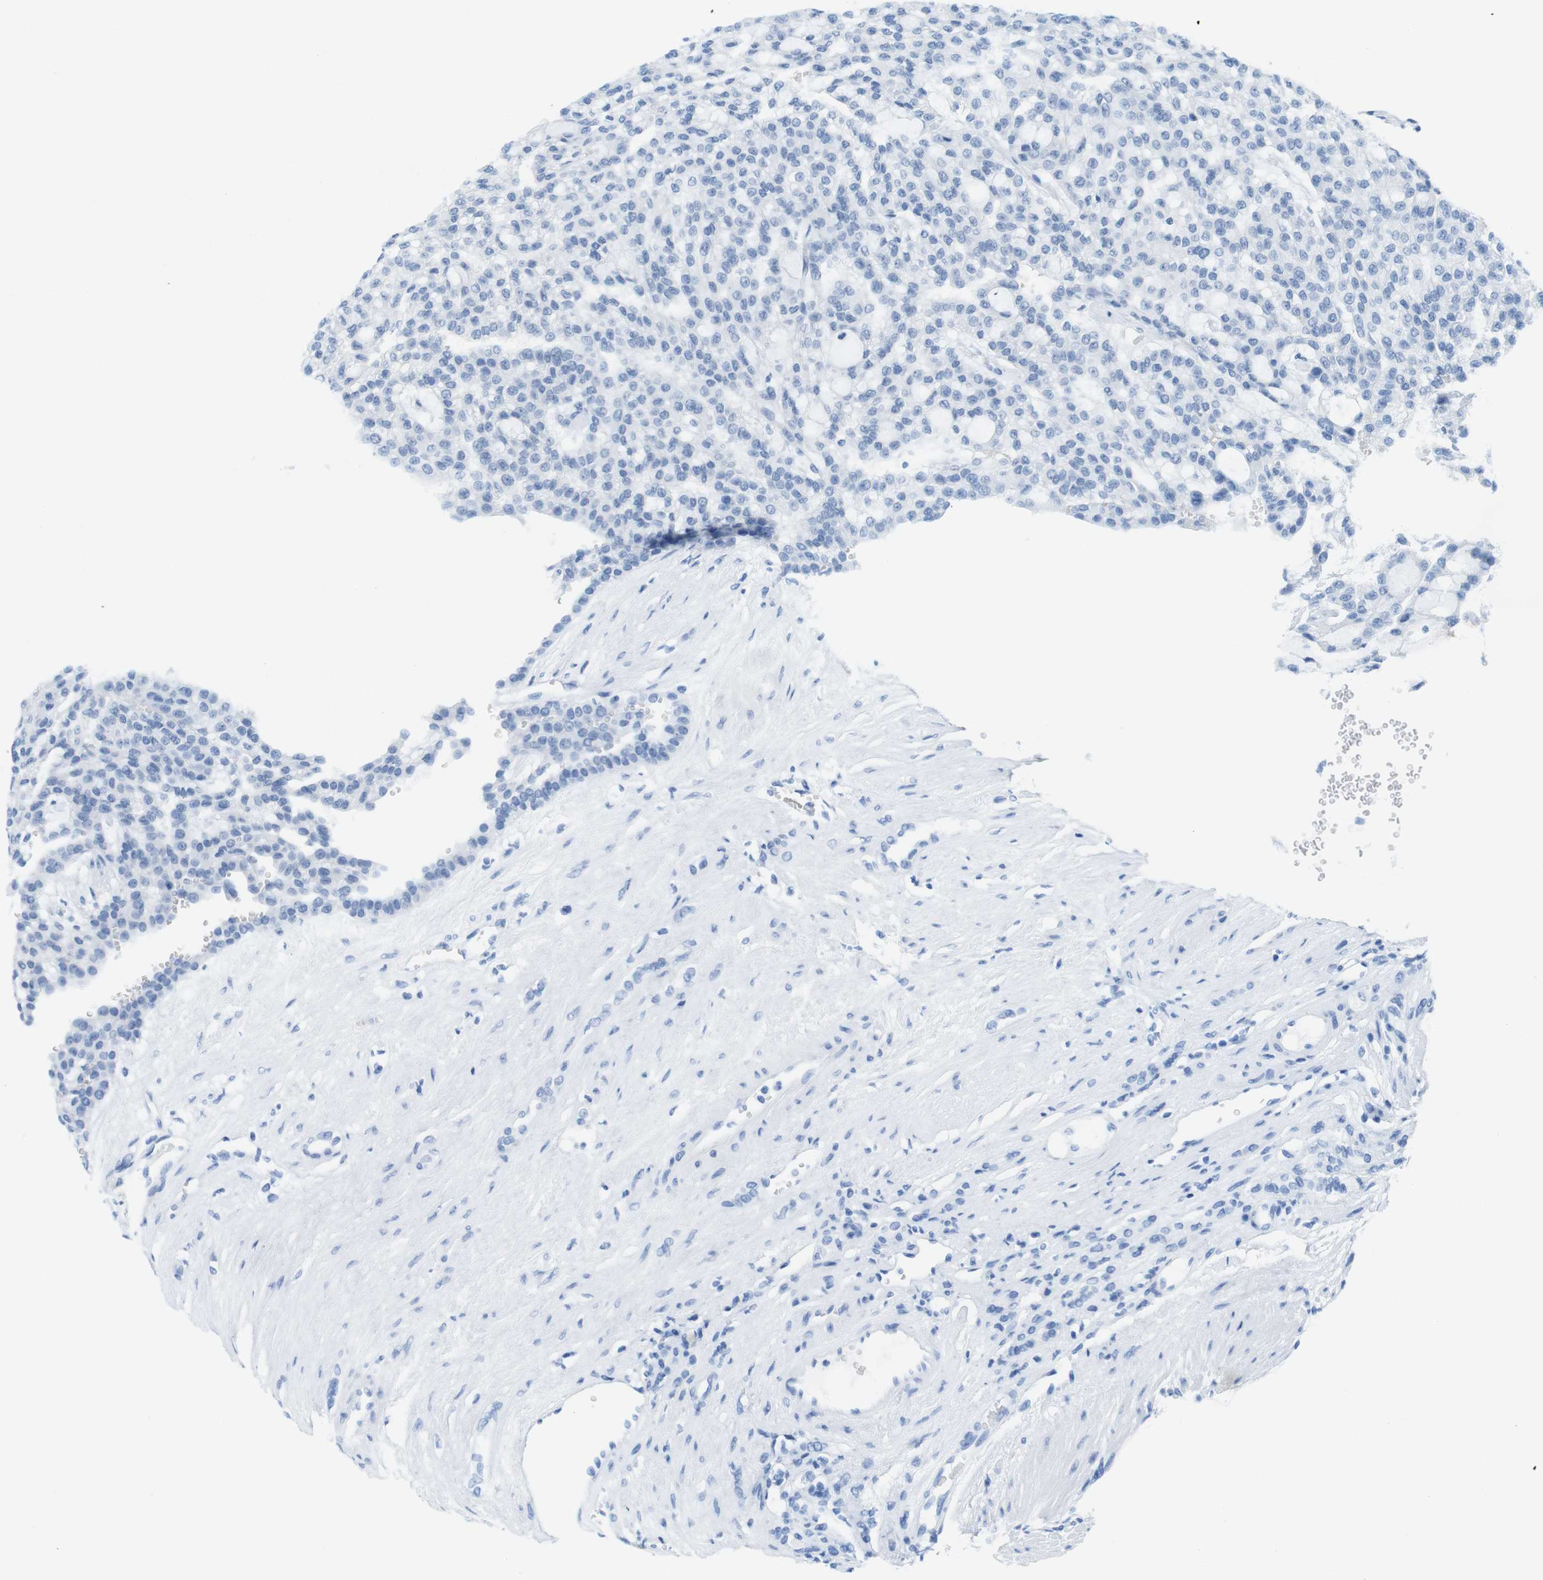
{"staining": {"intensity": "negative", "quantity": "none", "location": "none"}, "tissue": "renal cancer", "cell_type": "Tumor cells", "image_type": "cancer", "snomed": [{"axis": "morphology", "description": "Adenocarcinoma, NOS"}, {"axis": "topography", "description": "Kidney"}], "caption": "The photomicrograph reveals no significant staining in tumor cells of renal cancer (adenocarcinoma).", "gene": "OPN1SW", "patient": {"sex": "male", "age": 63}}